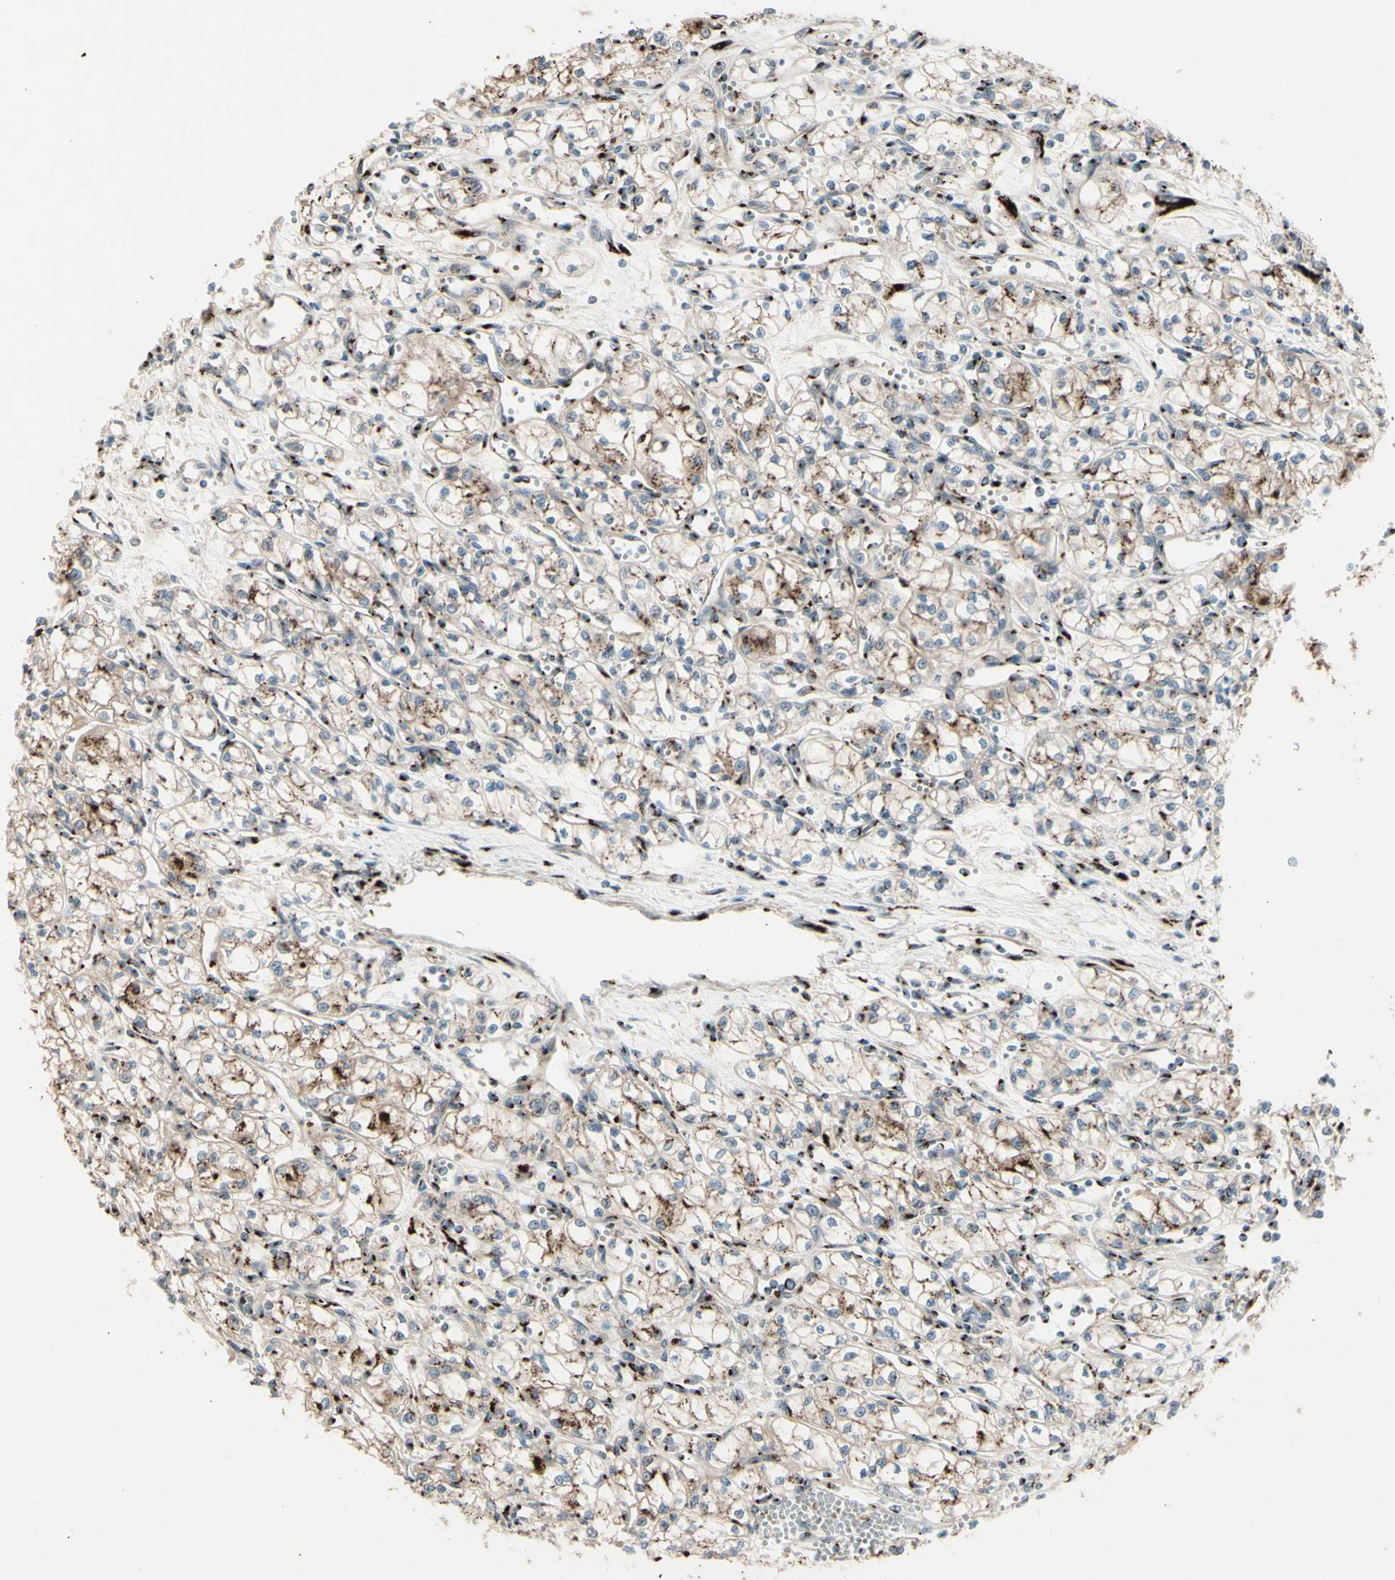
{"staining": {"intensity": "moderate", "quantity": ">75%", "location": "cytoplasmic/membranous"}, "tissue": "renal cancer", "cell_type": "Tumor cells", "image_type": "cancer", "snomed": [{"axis": "morphology", "description": "Normal tissue, NOS"}, {"axis": "morphology", "description": "Adenocarcinoma, NOS"}, {"axis": "topography", "description": "Kidney"}], "caption": "The histopathology image exhibits immunohistochemical staining of renal adenocarcinoma. There is moderate cytoplasmic/membranous expression is appreciated in about >75% of tumor cells.", "gene": "BPNT2", "patient": {"sex": "male", "age": 59}}